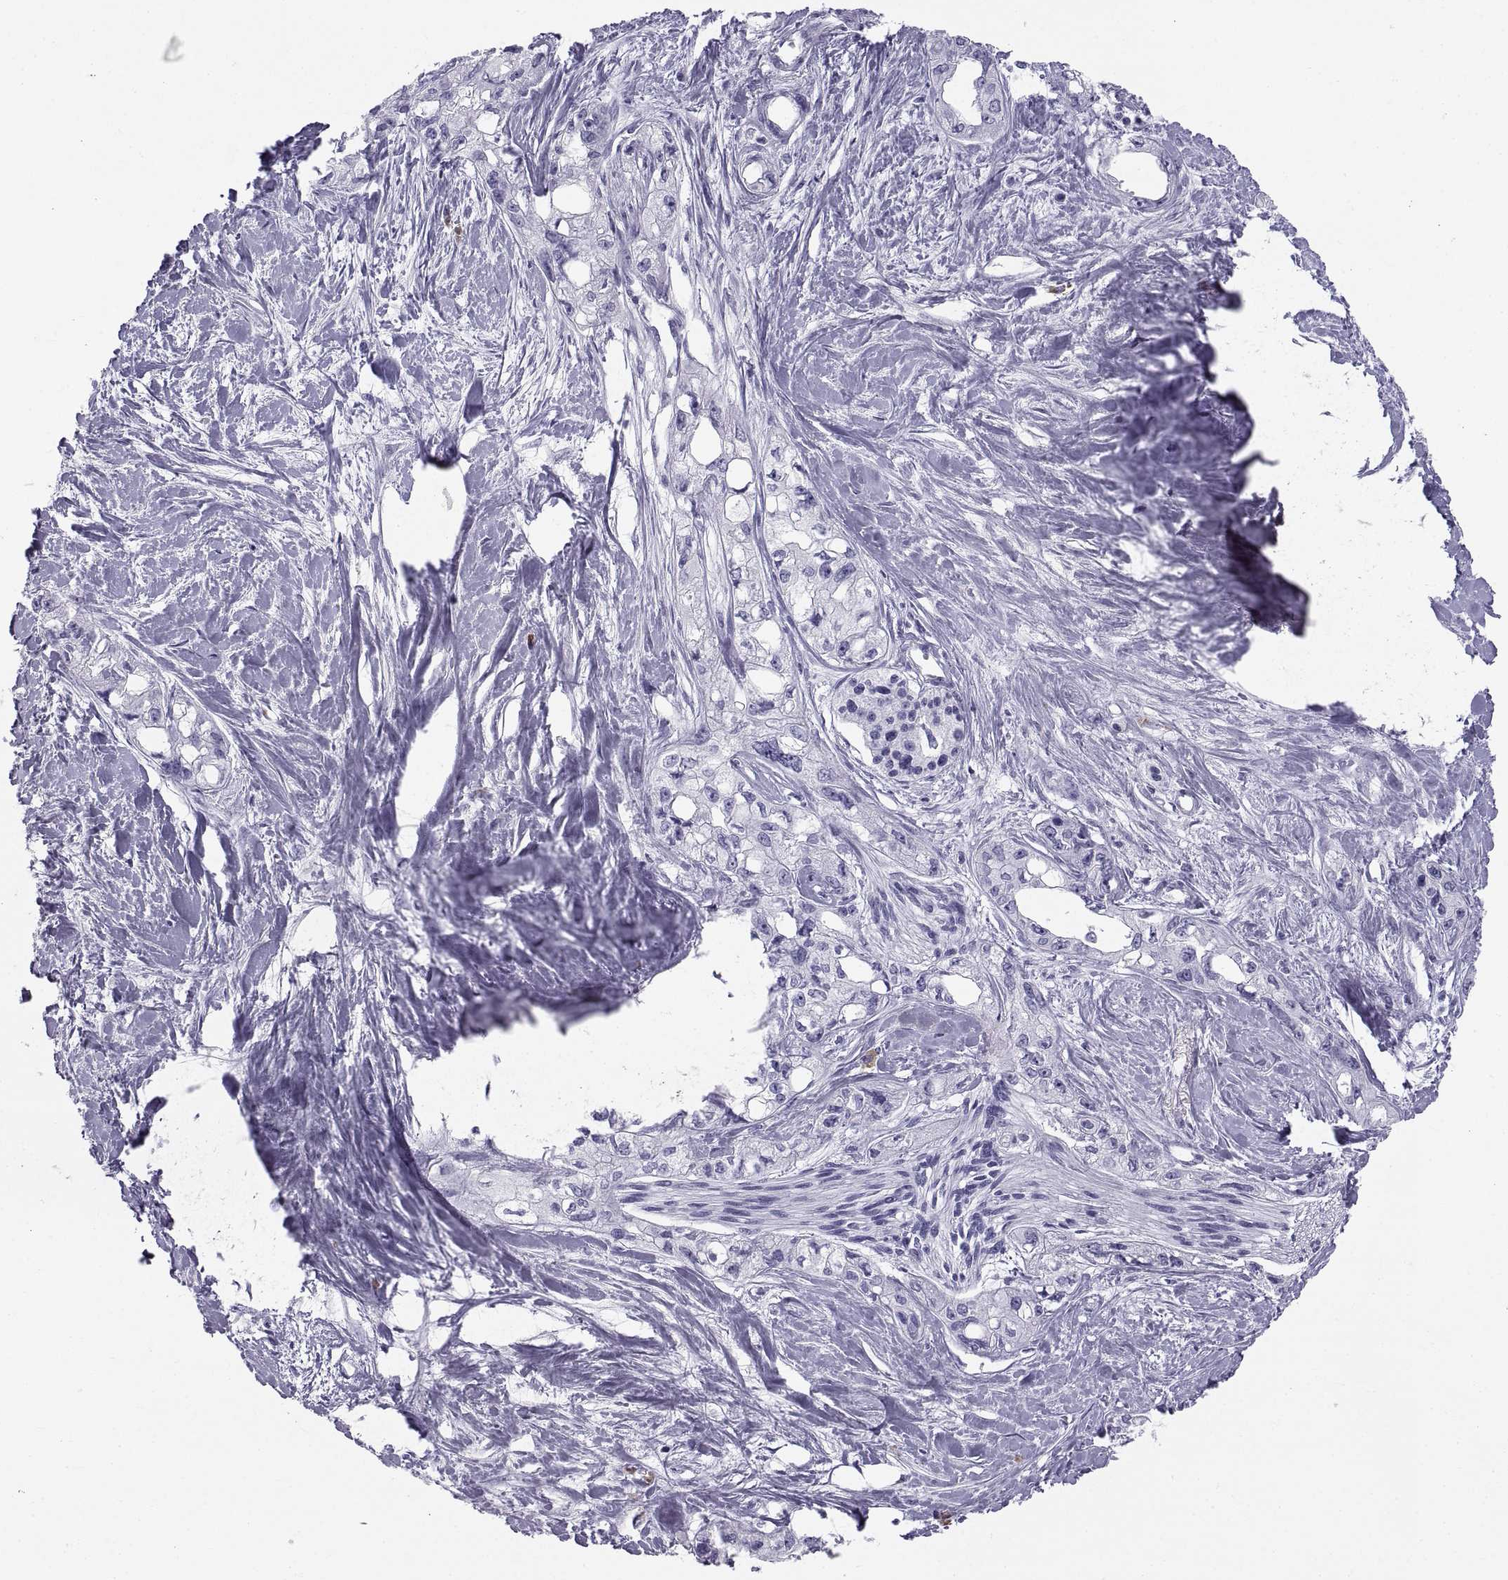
{"staining": {"intensity": "negative", "quantity": "none", "location": "none"}, "tissue": "pancreatic cancer", "cell_type": "Tumor cells", "image_type": "cancer", "snomed": [{"axis": "morphology", "description": "Adenocarcinoma, NOS"}, {"axis": "topography", "description": "Pancreas"}], "caption": "A micrograph of human pancreatic cancer is negative for staining in tumor cells.", "gene": "CT47A10", "patient": {"sex": "female", "age": 50}}